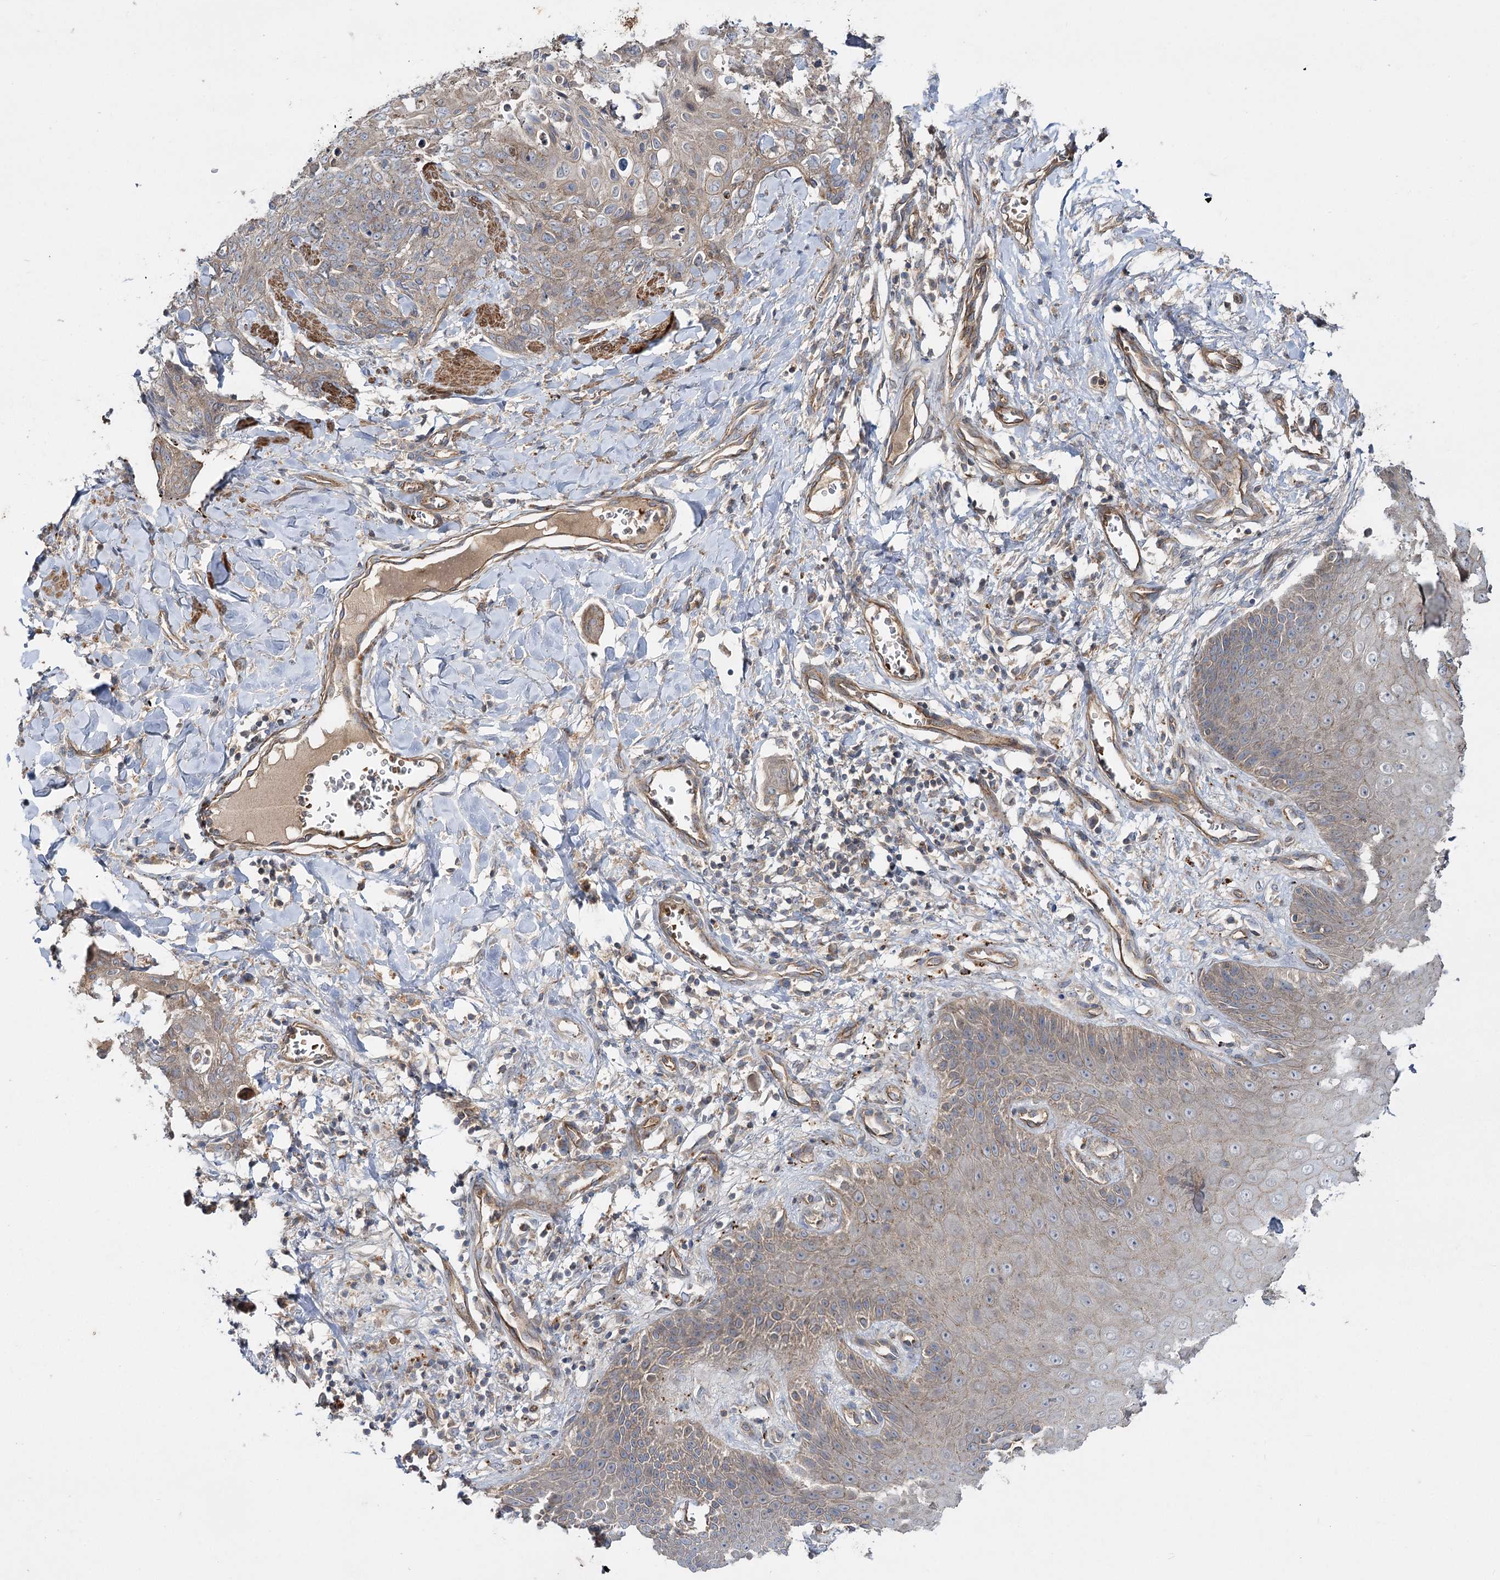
{"staining": {"intensity": "weak", "quantity": ">75%", "location": "cytoplasmic/membranous"}, "tissue": "skin cancer", "cell_type": "Tumor cells", "image_type": "cancer", "snomed": [{"axis": "morphology", "description": "Squamous cell carcinoma, NOS"}, {"axis": "topography", "description": "Skin"}, {"axis": "topography", "description": "Vulva"}], "caption": "Skin cancer stained with IHC exhibits weak cytoplasmic/membranous staining in approximately >75% of tumor cells.", "gene": "KIAA0825", "patient": {"sex": "female", "age": 85}}